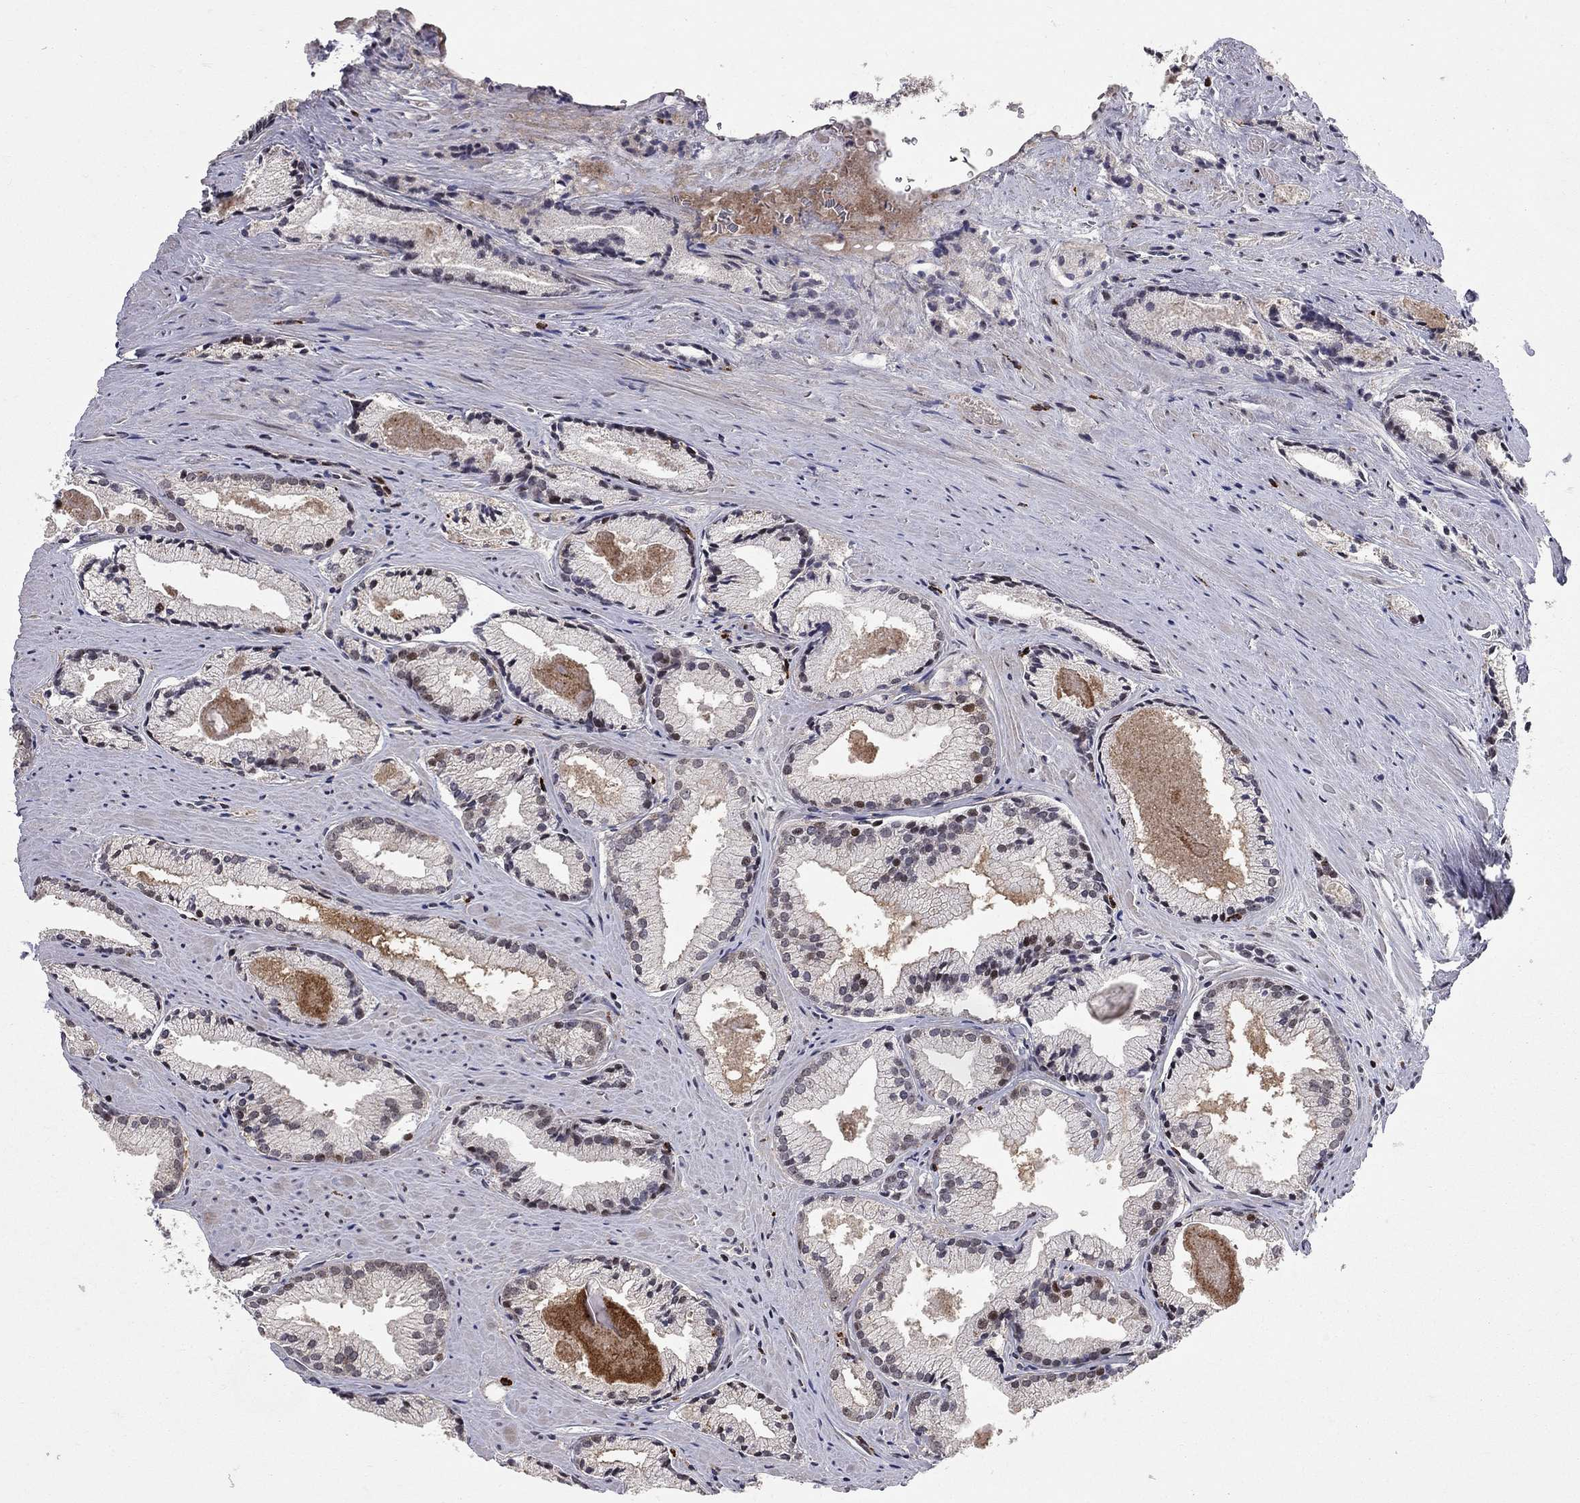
{"staining": {"intensity": "weak", "quantity": "<25%", "location": "nuclear"}, "tissue": "prostate cancer", "cell_type": "Tumor cells", "image_type": "cancer", "snomed": [{"axis": "morphology", "description": "Adenocarcinoma, NOS"}, {"axis": "morphology", "description": "Adenocarcinoma, High grade"}, {"axis": "topography", "description": "Prostate"}], "caption": "A high-resolution photomicrograph shows immunohistochemistry staining of prostate cancer (adenocarcinoma), which exhibits no significant expression in tumor cells.", "gene": "HDAC3", "patient": {"sex": "male", "age": 70}}